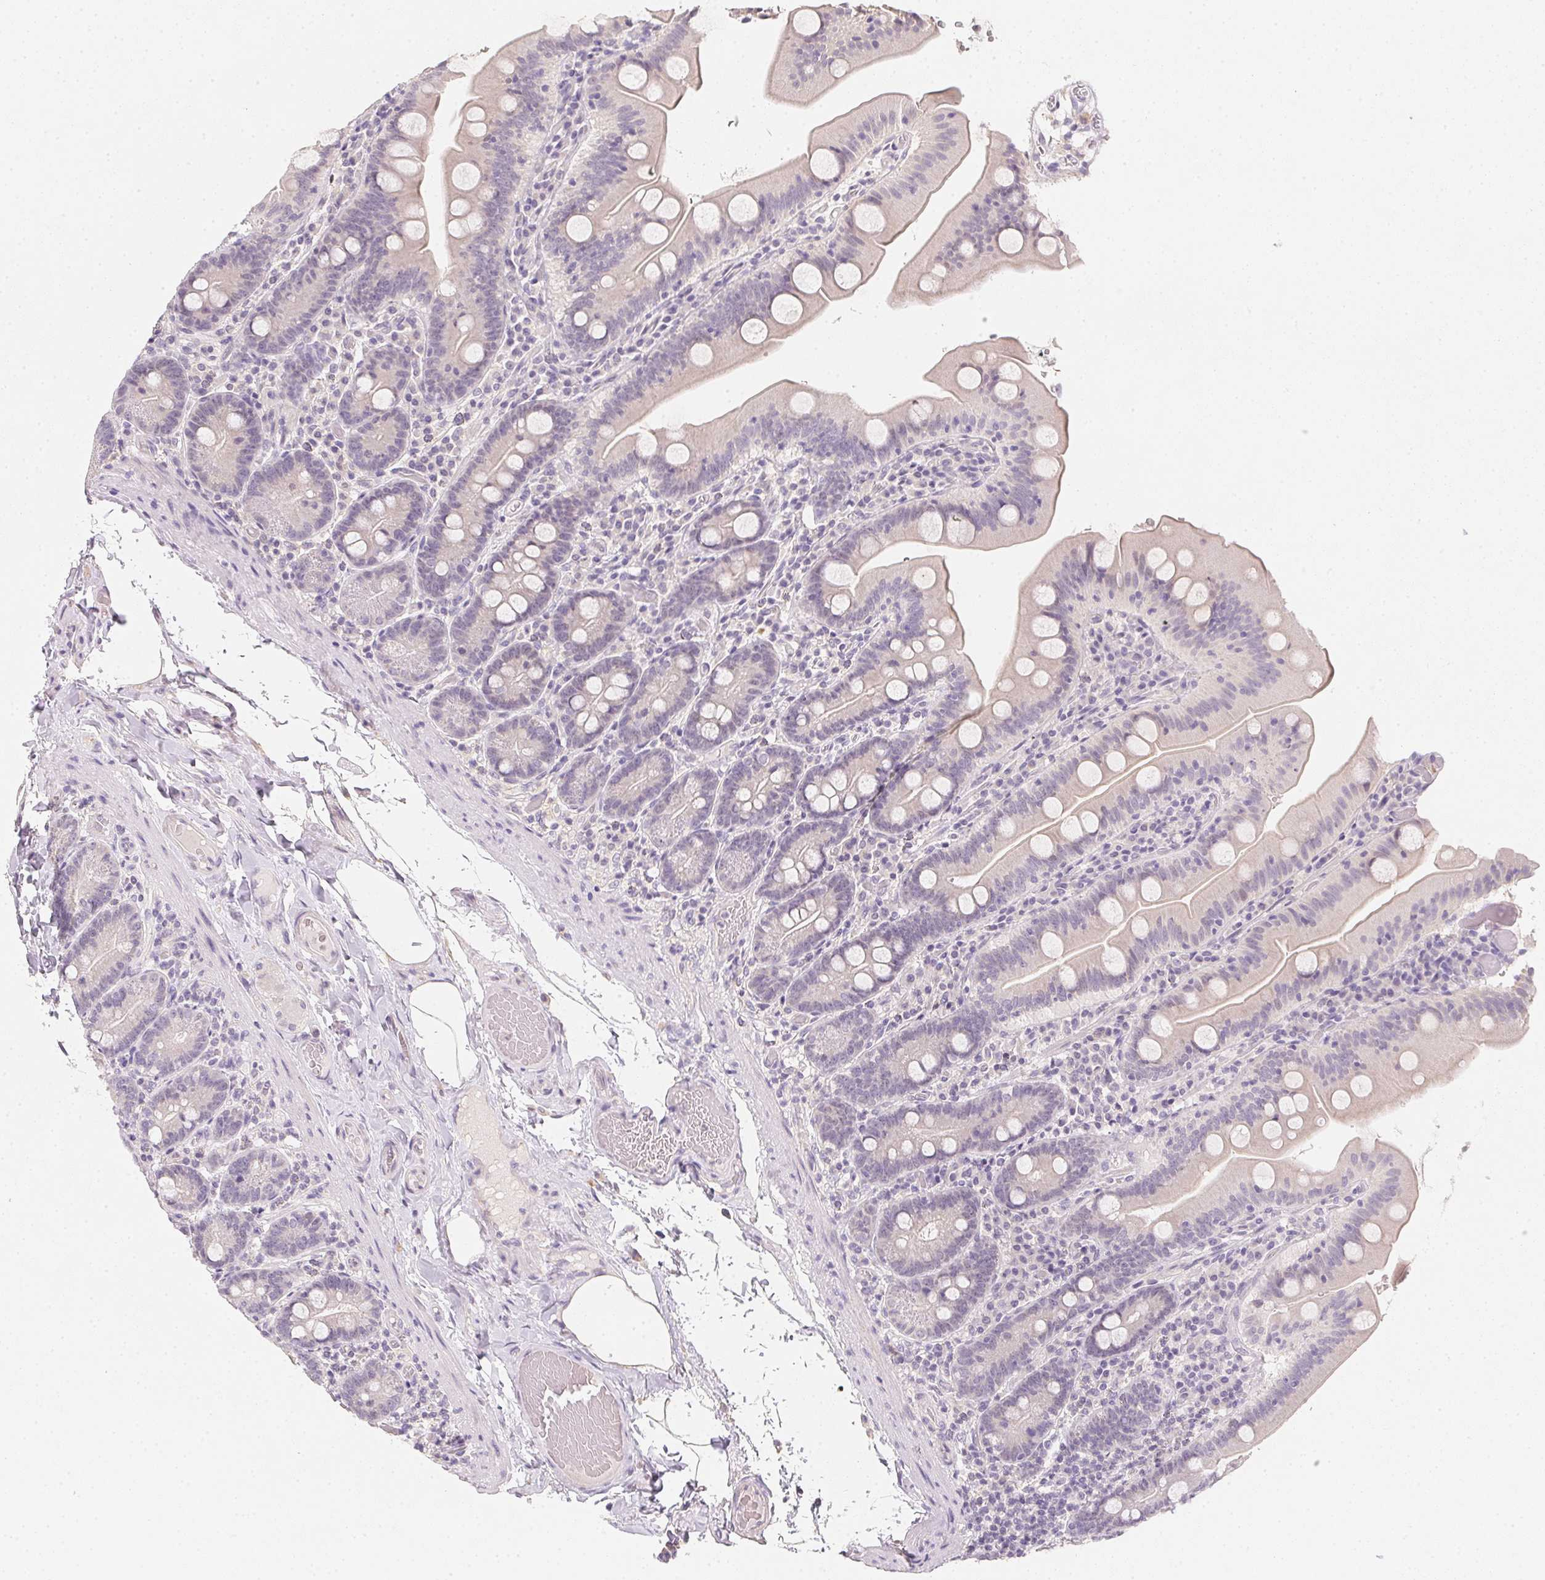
{"staining": {"intensity": "negative", "quantity": "none", "location": "none"}, "tissue": "small intestine", "cell_type": "Glandular cells", "image_type": "normal", "snomed": [{"axis": "morphology", "description": "Normal tissue, NOS"}, {"axis": "topography", "description": "Small intestine"}], "caption": "Immunohistochemical staining of normal small intestine displays no significant staining in glandular cells. (DAB (3,3'-diaminobenzidine) immunohistochemistry with hematoxylin counter stain).", "gene": "ZBBX", "patient": {"sex": "male", "age": 37}}